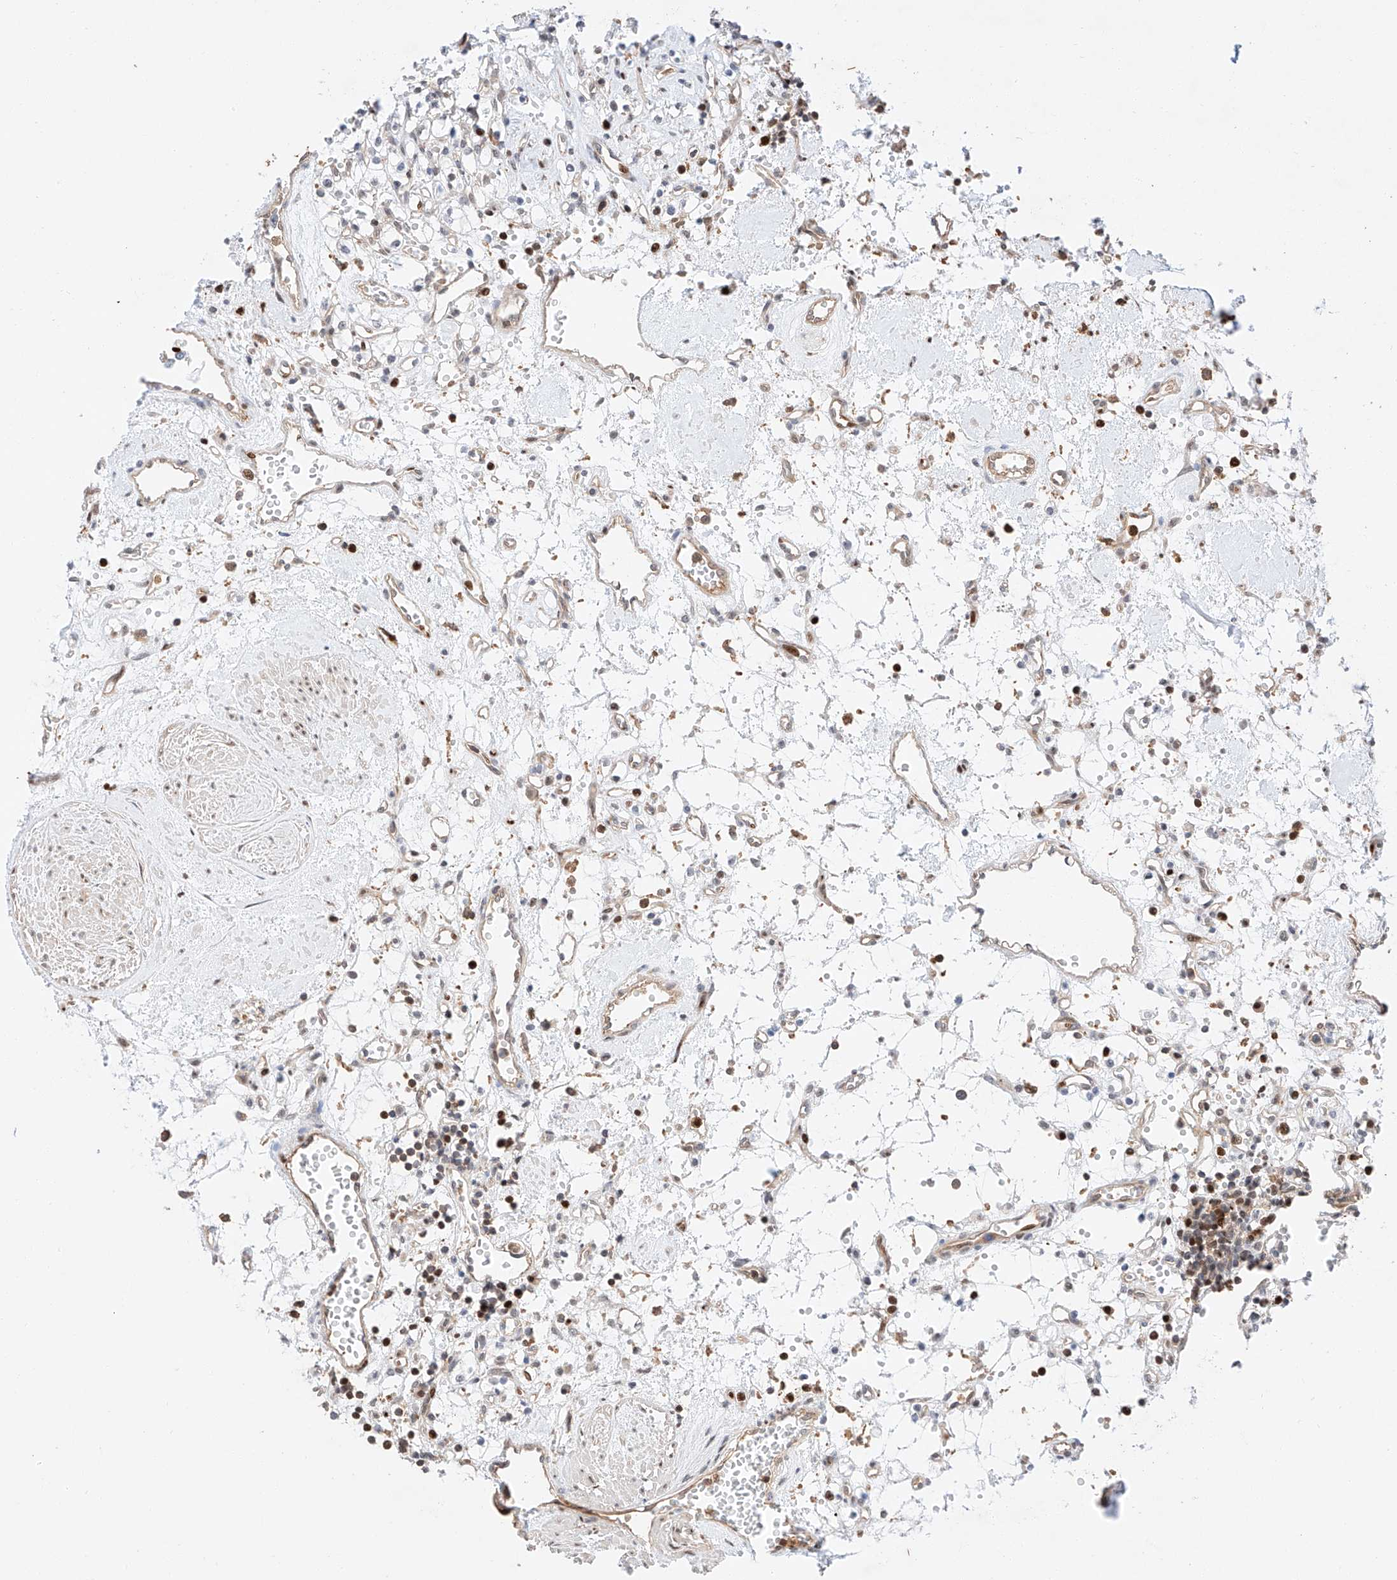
{"staining": {"intensity": "negative", "quantity": "none", "location": "none"}, "tissue": "renal cancer", "cell_type": "Tumor cells", "image_type": "cancer", "snomed": [{"axis": "morphology", "description": "Adenocarcinoma, NOS"}, {"axis": "topography", "description": "Kidney"}], "caption": "Immunohistochemistry (IHC) of renal adenocarcinoma displays no positivity in tumor cells. The staining was performed using DAB (3,3'-diaminobenzidine) to visualize the protein expression in brown, while the nuclei were stained in blue with hematoxylin (Magnification: 20x).", "gene": "HDAC9", "patient": {"sex": "female", "age": 59}}